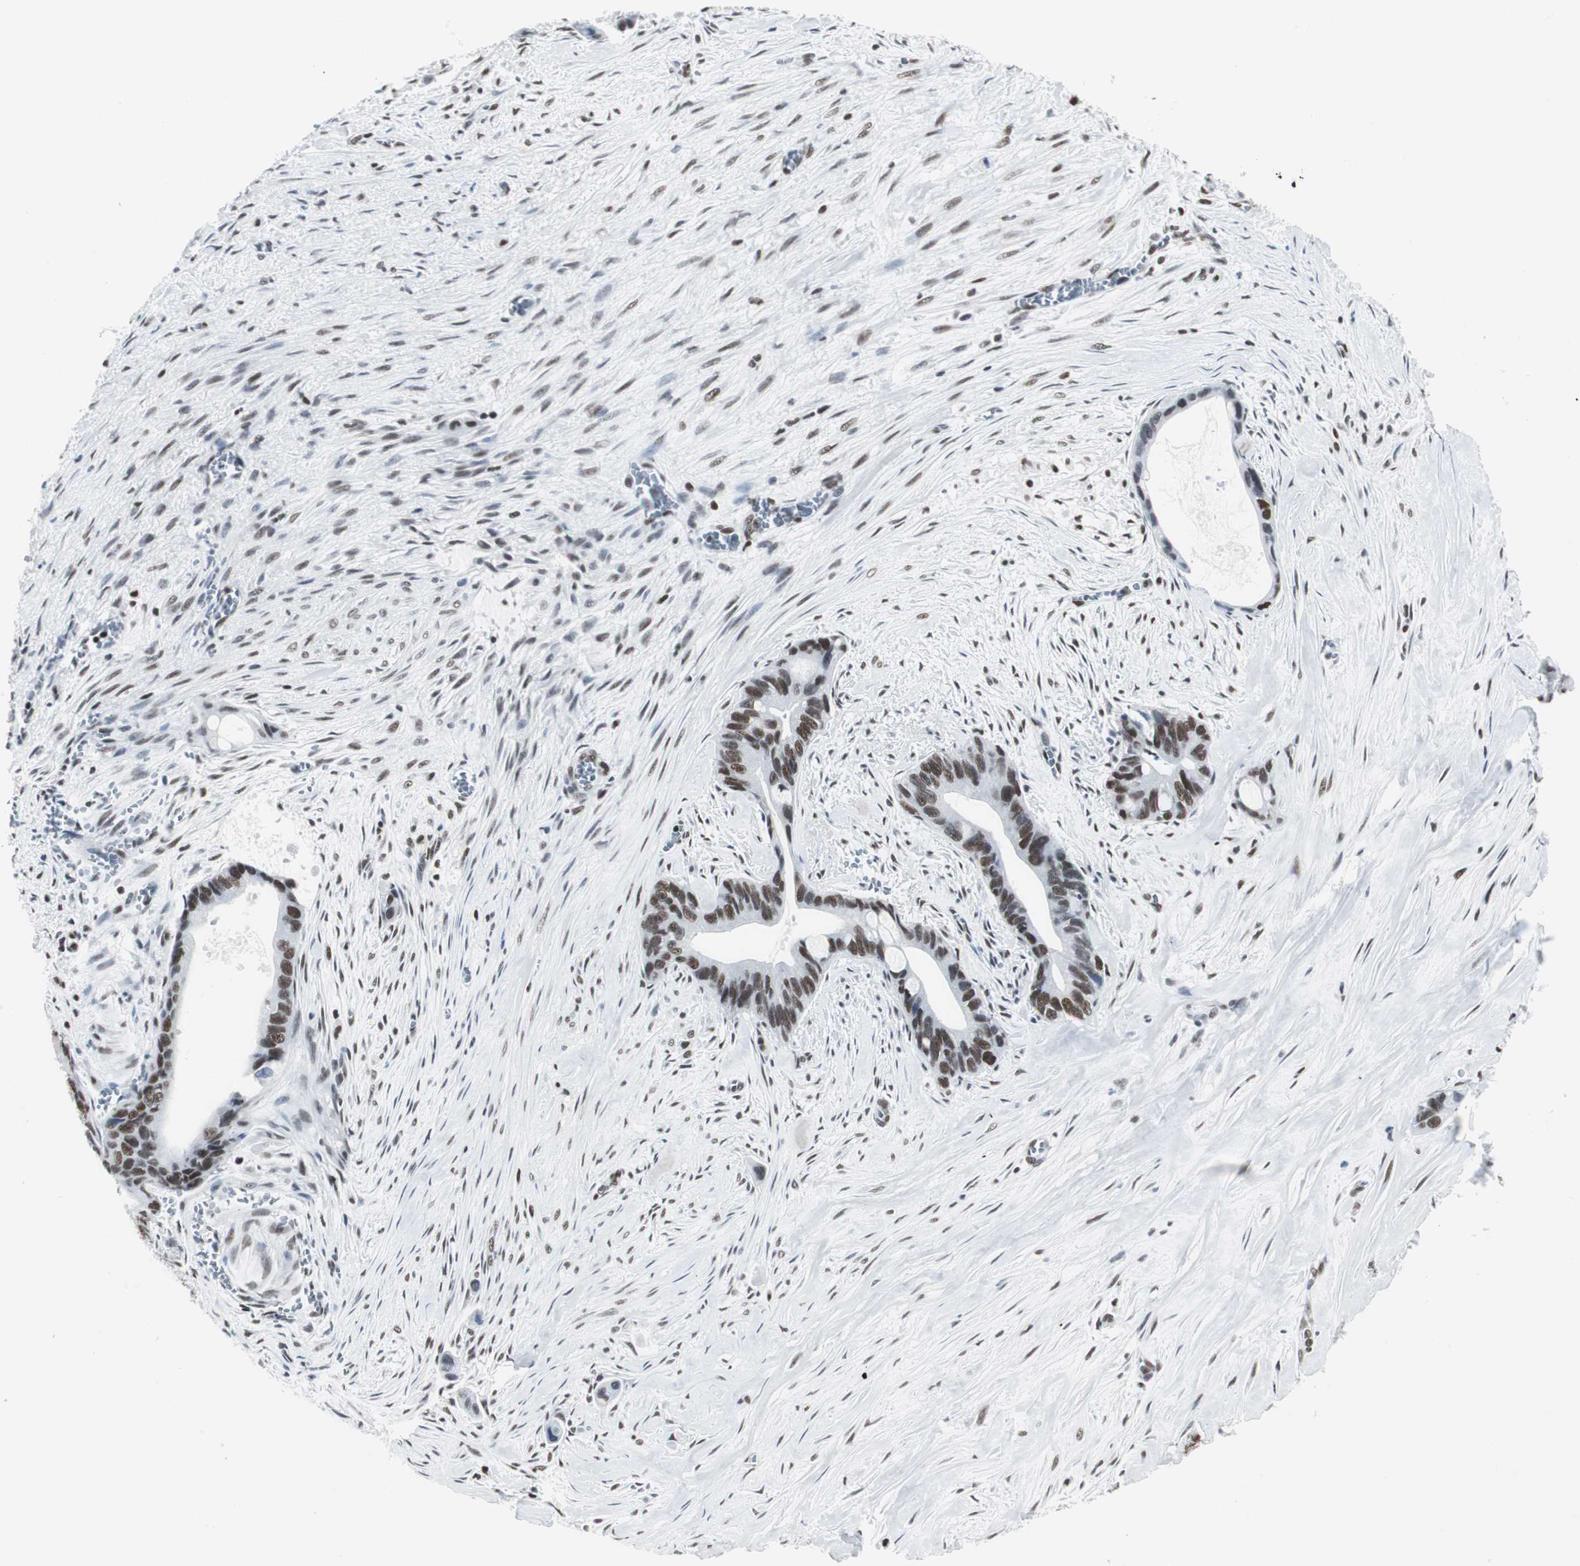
{"staining": {"intensity": "moderate", "quantity": ">75%", "location": "nuclear"}, "tissue": "liver cancer", "cell_type": "Tumor cells", "image_type": "cancer", "snomed": [{"axis": "morphology", "description": "Cholangiocarcinoma"}, {"axis": "topography", "description": "Liver"}], "caption": "Tumor cells exhibit medium levels of moderate nuclear staining in approximately >75% of cells in human liver cancer.", "gene": "RAD9A", "patient": {"sex": "female", "age": 55}}